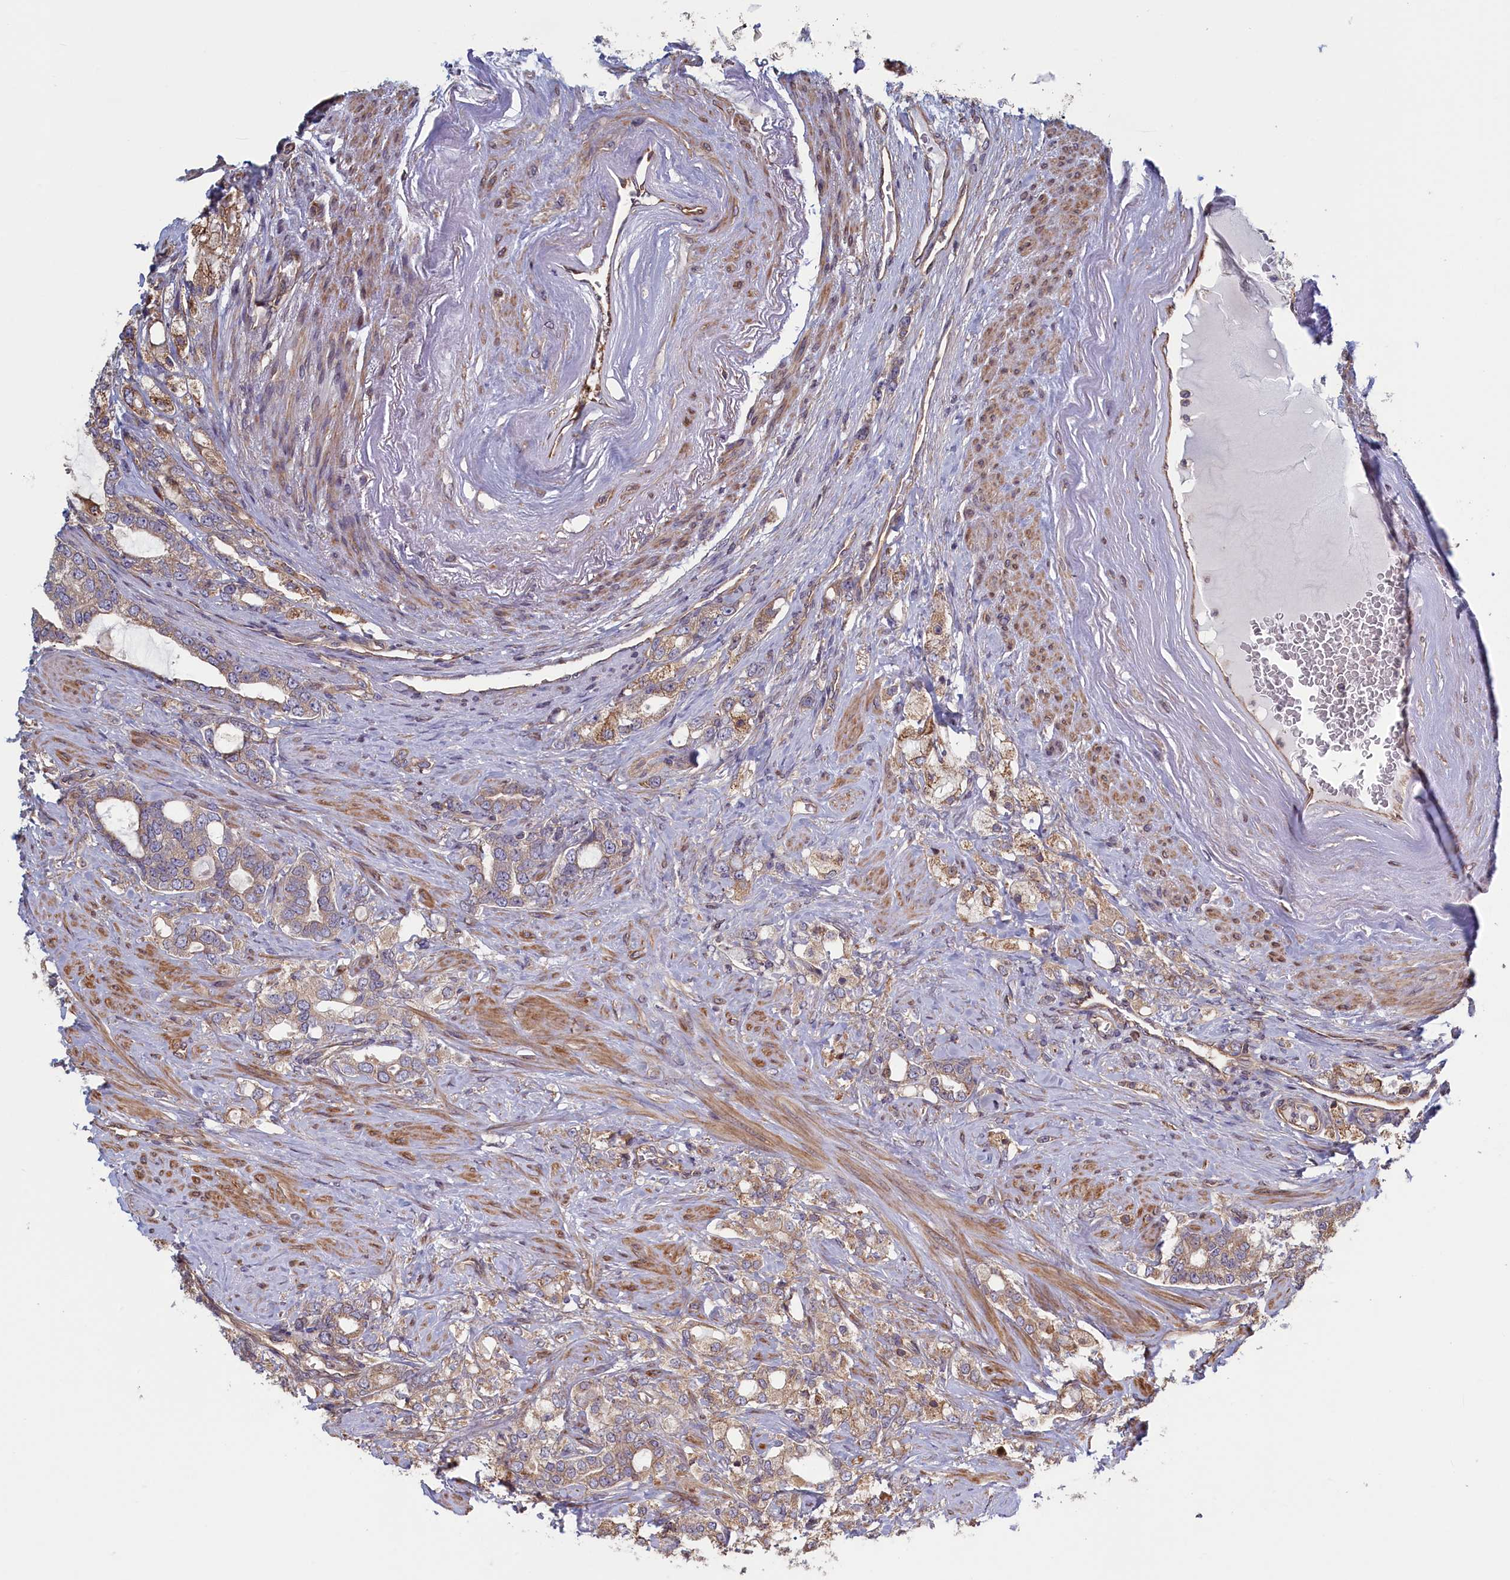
{"staining": {"intensity": "weak", "quantity": "25%-75%", "location": "cytoplasmic/membranous"}, "tissue": "prostate cancer", "cell_type": "Tumor cells", "image_type": "cancer", "snomed": [{"axis": "morphology", "description": "Adenocarcinoma, High grade"}, {"axis": "topography", "description": "Prostate"}], "caption": "Adenocarcinoma (high-grade) (prostate) stained for a protein (brown) reveals weak cytoplasmic/membranous positive positivity in about 25%-75% of tumor cells.", "gene": "RILPL1", "patient": {"sex": "male", "age": 64}}